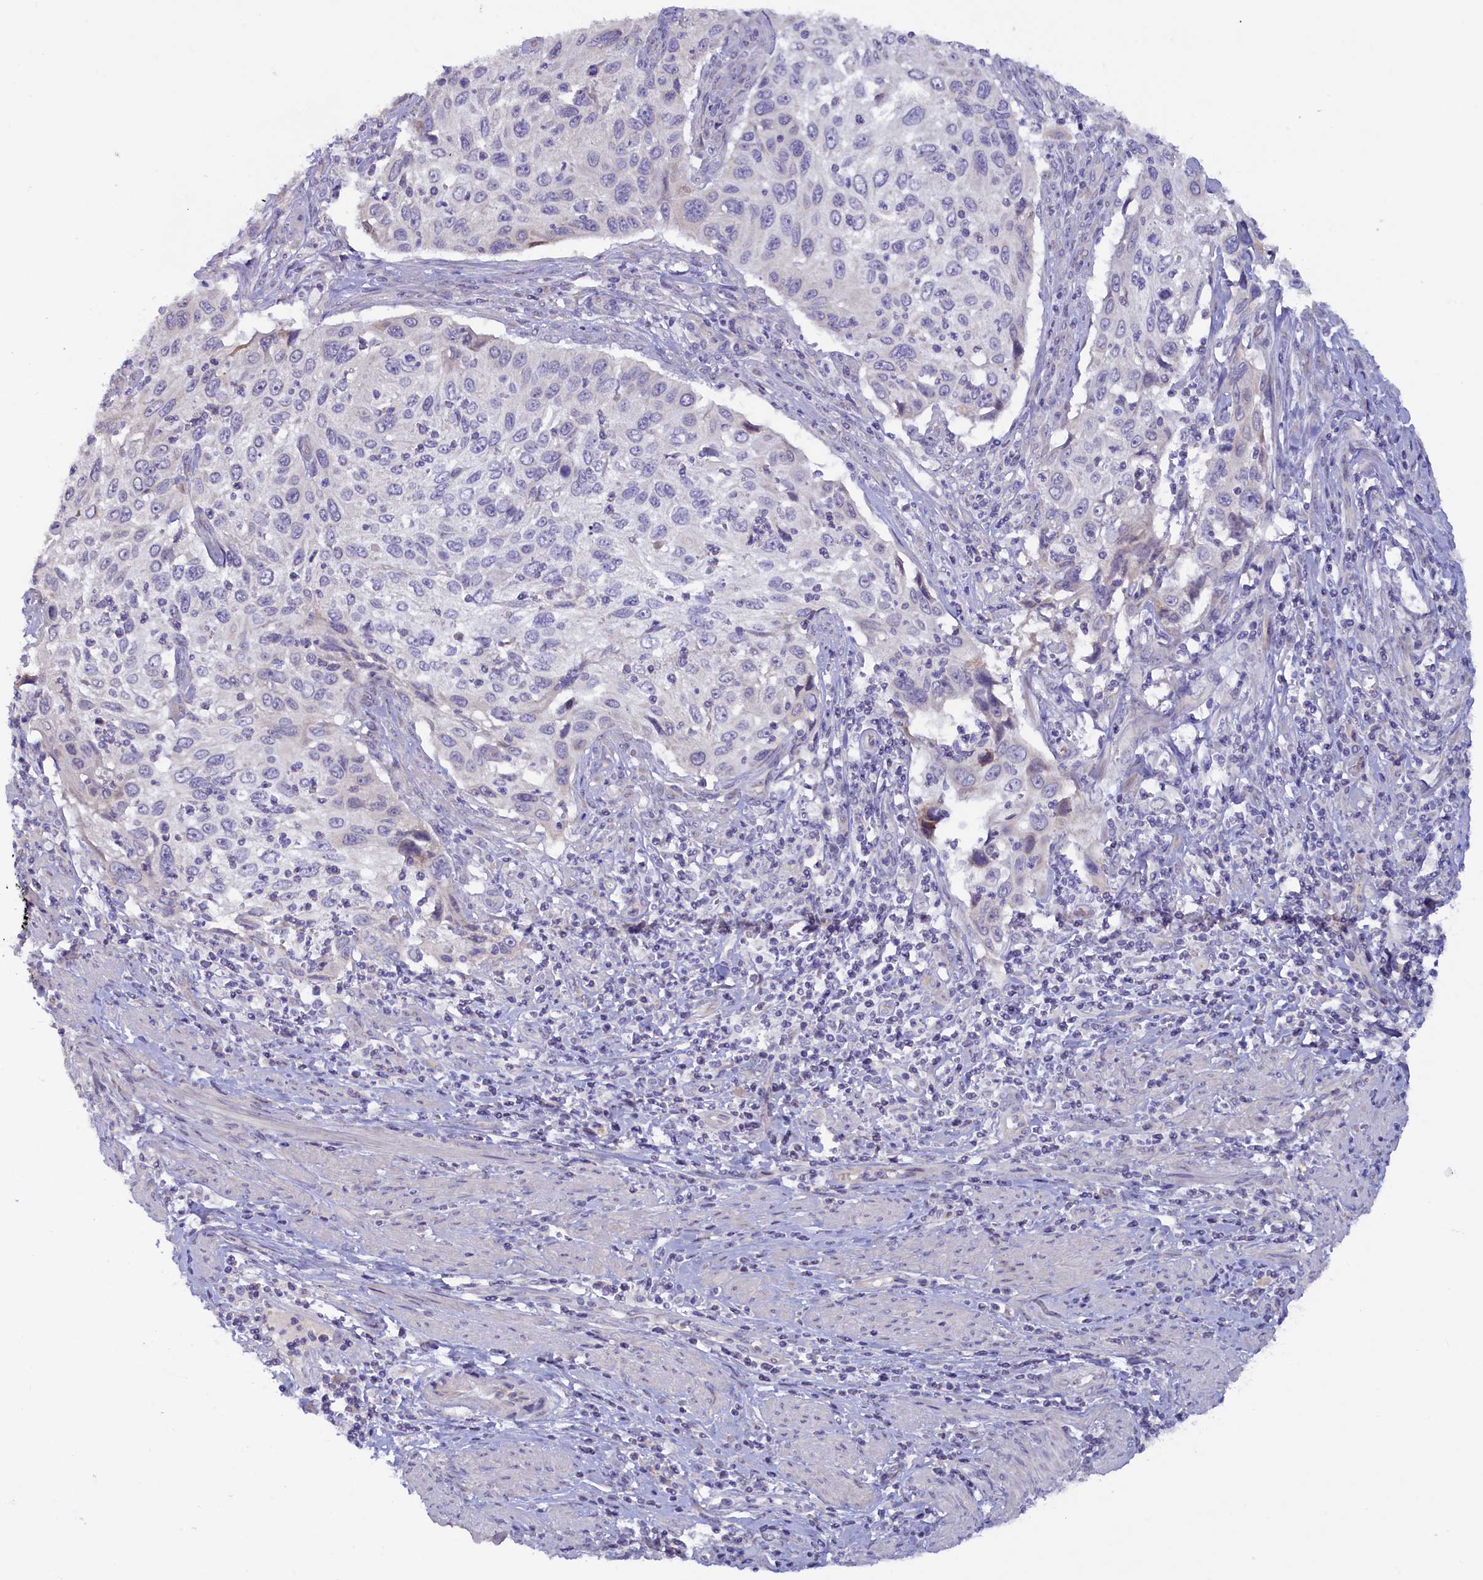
{"staining": {"intensity": "negative", "quantity": "none", "location": "none"}, "tissue": "cervical cancer", "cell_type": "Tumor cells", "image_type": "cancer", "snomed": [{"axis": "morphology", "description": "Squamous cell carcinoma, NOS"}, {"axis": "topography", "description": "Cervix"}], "caption": "This is a image of IHC staining of squamous cell carcinoma (cervical), which shows no expression in tumor cells.", "gene": "ZSWIM4", "patient": {"sex": "female", "age": 70}}